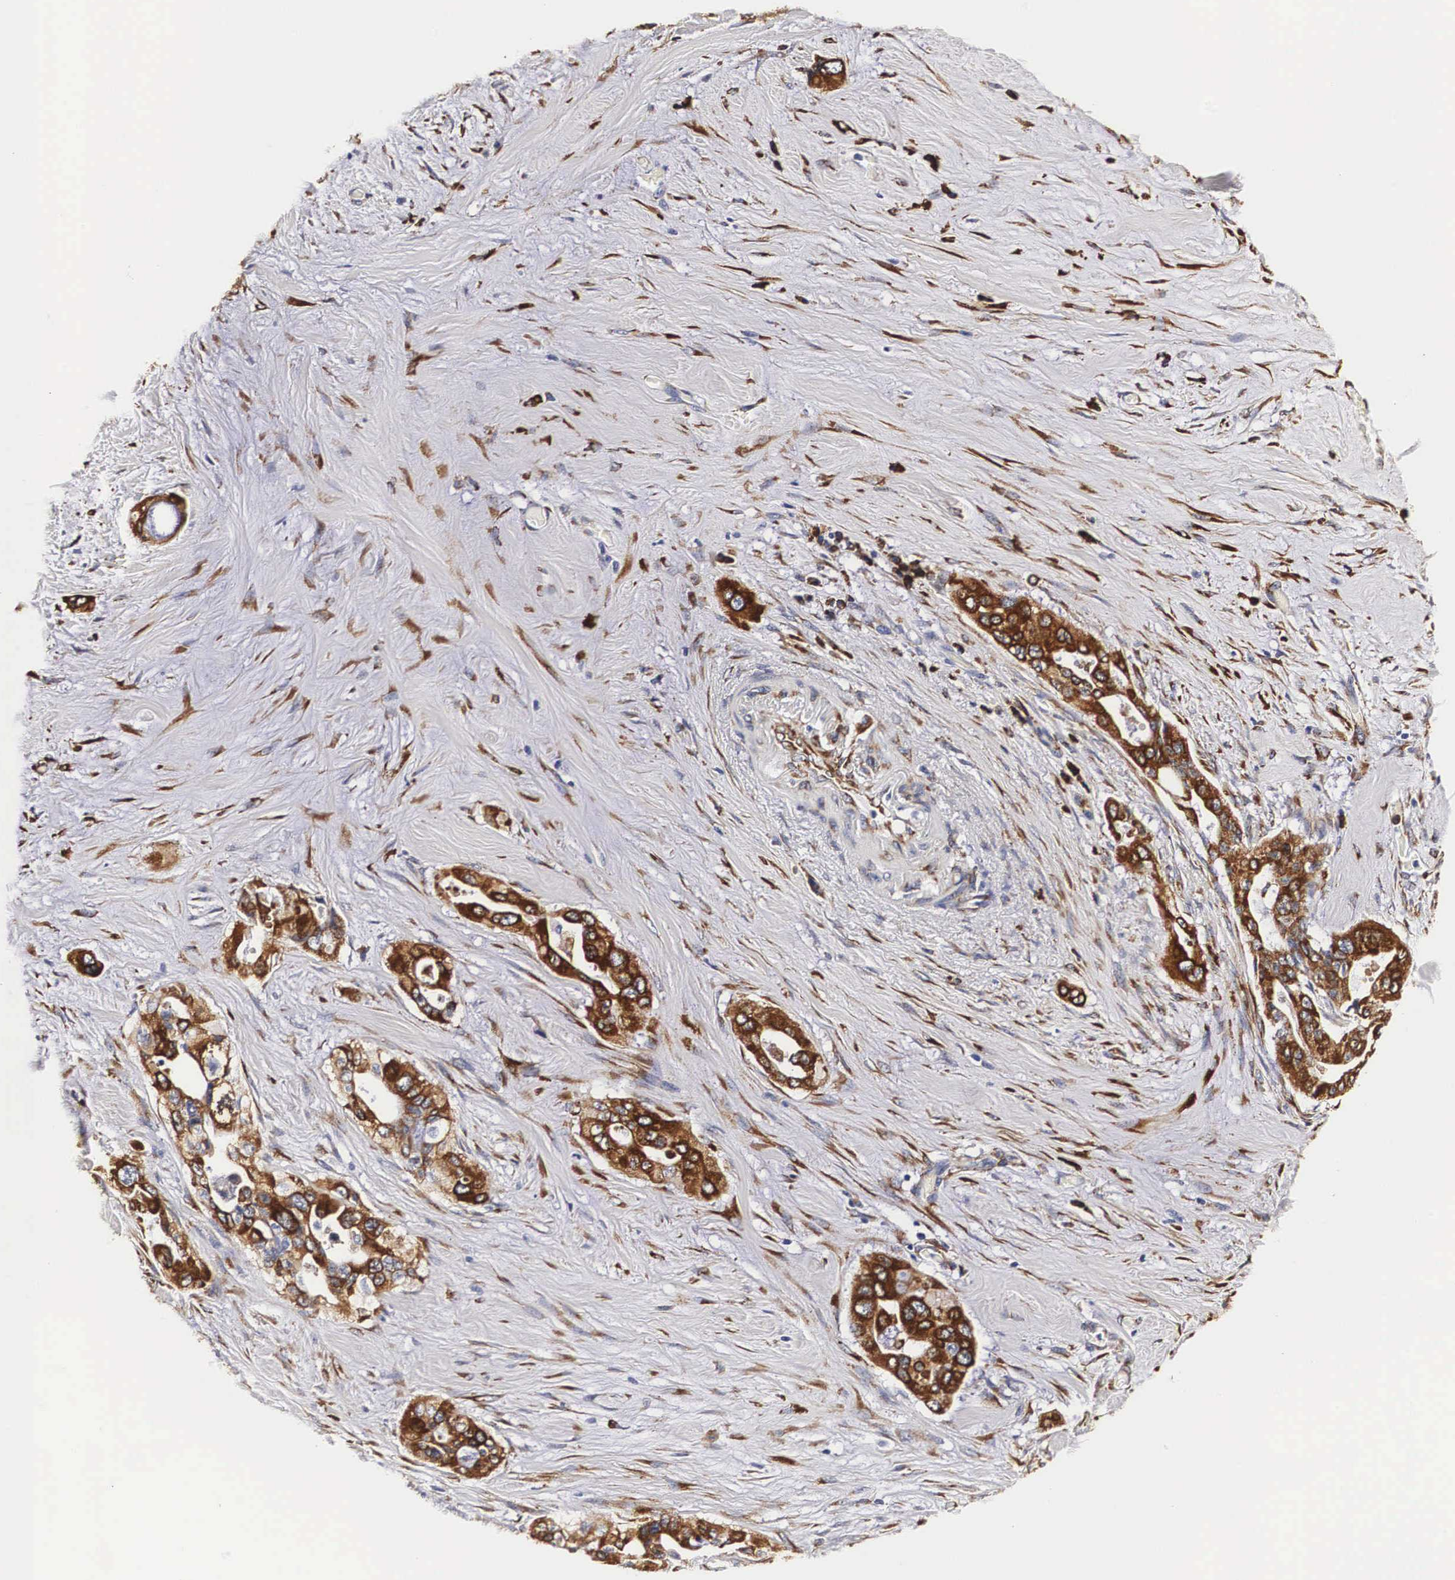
{"staining": {"intensity": "strong", "quantity": "25%-75%", "location": "cytoplasmic/membranous"}, "tissue": "pancreatic cancer", "cell_type": "Tumor cells", "image_type": "cancer", "snomed": [{"axis": "morphology", "description": "Adenocarcinoma, NOS"}, {"axis": "topography", "description": "Pancreas"}], "caption": "IHC photomicrograph of neoplastic tissue: human pancreatic adenocarcinoma stained using IHC shows high levels of strong protein expression localized specifically in the cytoplasmic/membranous of tumor cells, appearing as a cytoplasmic/membranous brown color.", "gene": "CKAP4", "patient": {"sex": "male", "age": 77}}